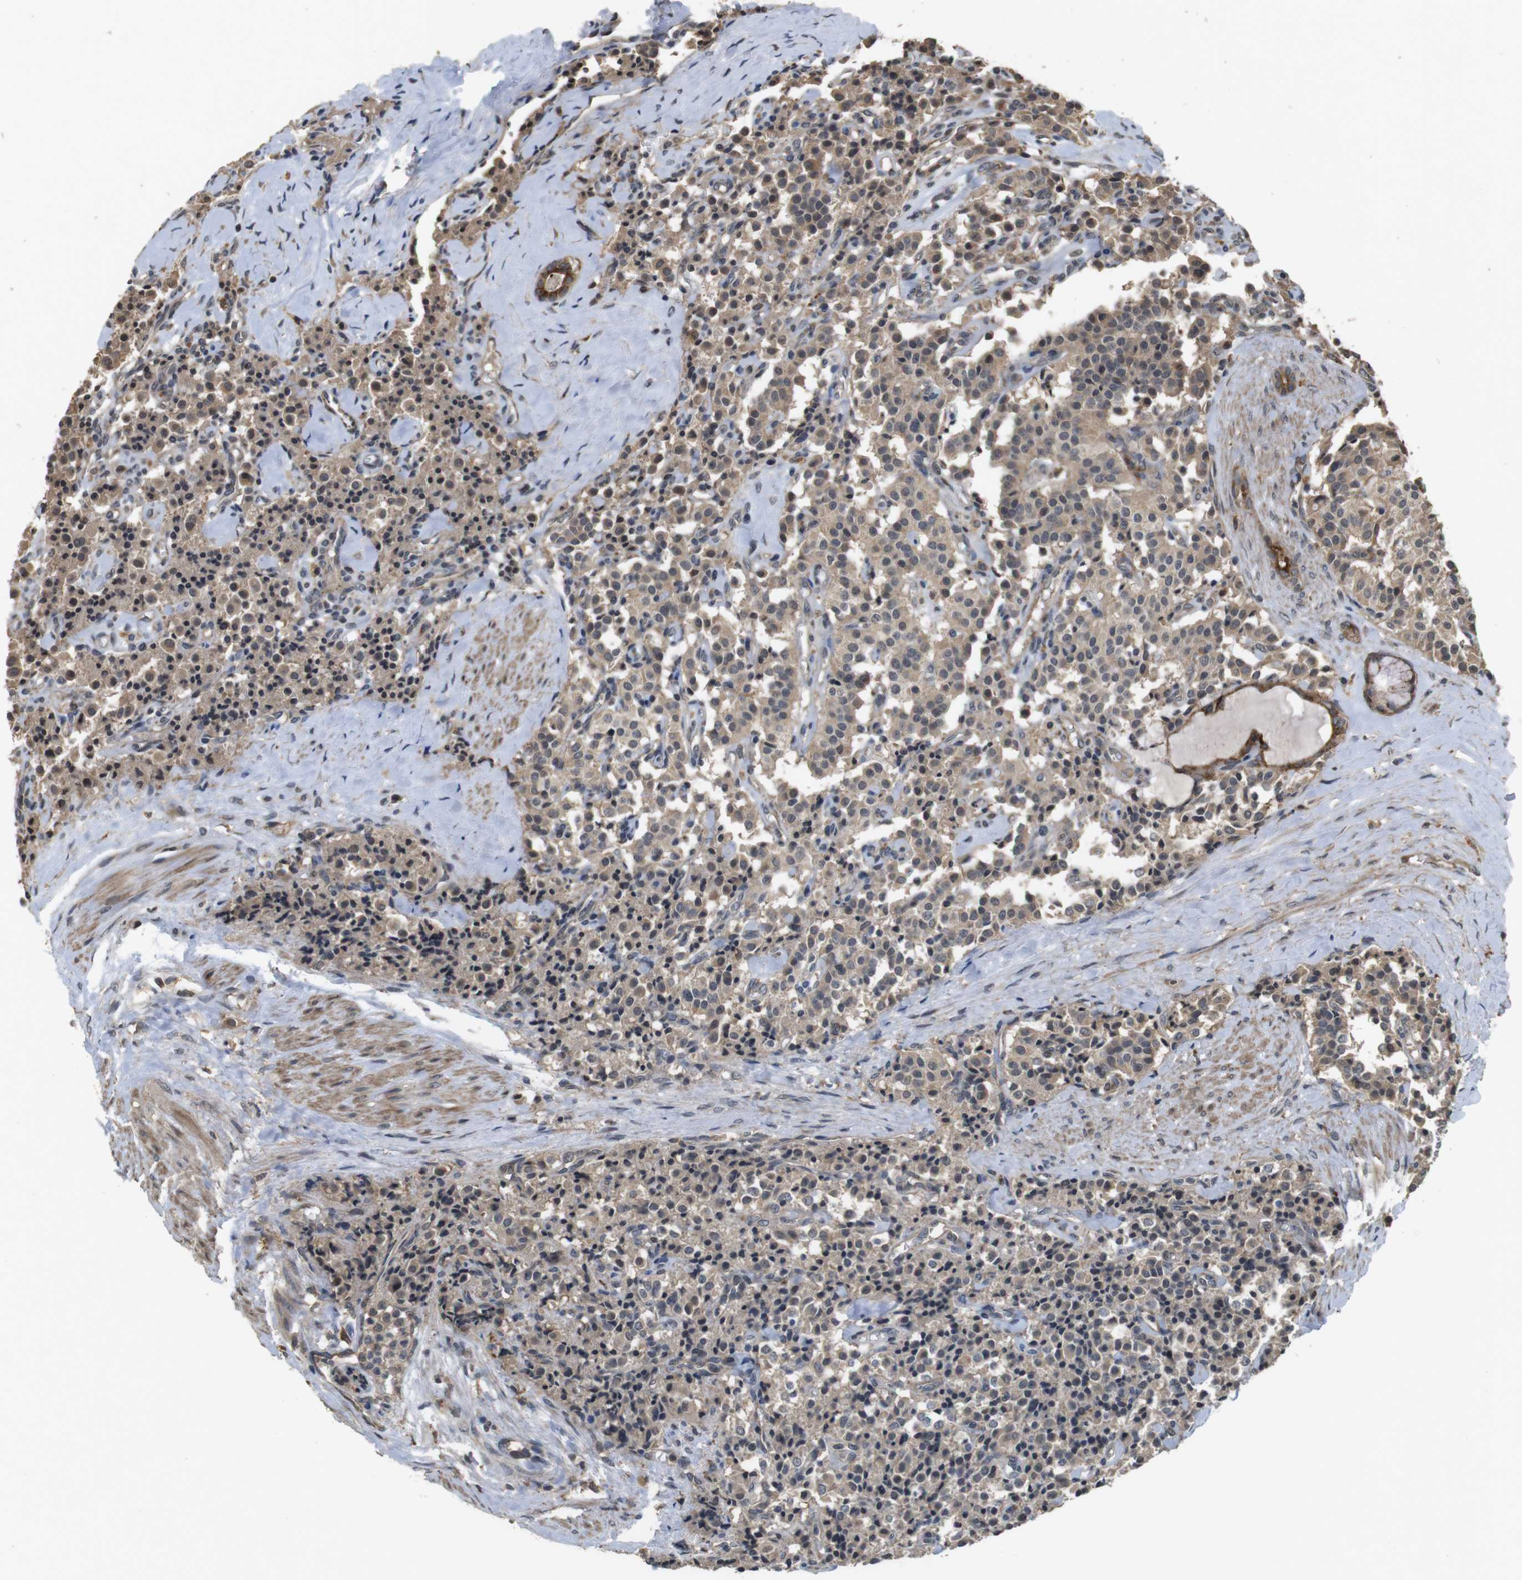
{"staining": {"intensity": "weak", "quantity": ">75%", "location": "cytoplasmic/membranous"}, "tissue": "carcinoid", "cell_type": "Tumor cells", "image_type": "cancer", "snomed": [{"axis": "morphology", "description": "Carcinoid, malignant, NOS"}, {"axis": "topography", "description": "Lung"}], "caption": "Protein staining demonstrates weak cytoplasmic/membranous staining in approximately >75% of tumor cells in carcinoid.", "gene": "FZD10", "patient": {"sex": "male", "age": 30}}